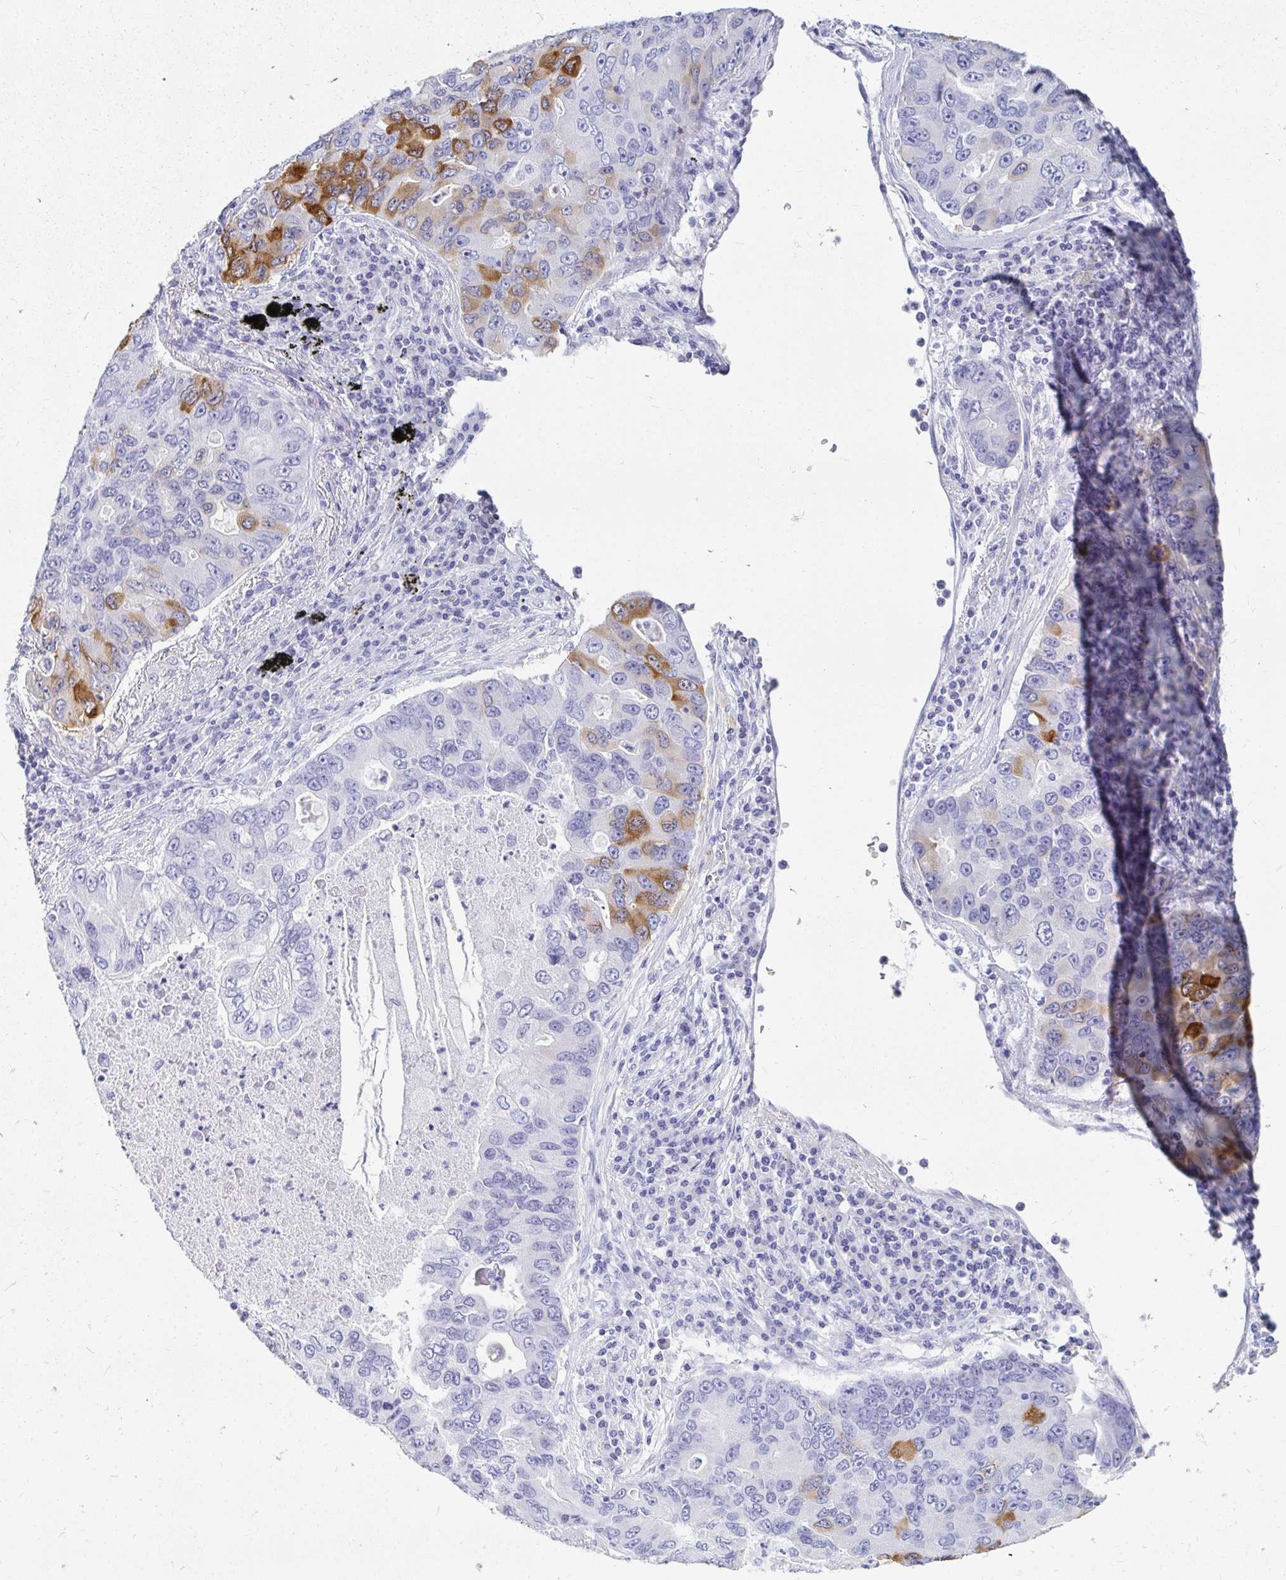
{"staining": {"intensity": "strong", "quantity": "<25%", "location": "cytoplasmic/membranous"}, "tissue": "lung cancer", "cell_type": "Tumor cells", "image_type": "cancer", "snomed": [{"axis": "morphology", "description": "Adenocarcinoma, NOS"}, {"axis": "morphology", "description": "Adenocarcinoma, metastatic, NOS"}, {"axis": "topography", "description": "Lymph node"}, {"axis": "topography", "description": "Lung"}], "caption": "A high-resolution micrograph shows IHC staining of lung cancer, which reveals strong cytoplasmic/membranous staining in about <25% of tumor cells.", "gene": "PEG10", "patient": {"sex": "female", "age": 54}}